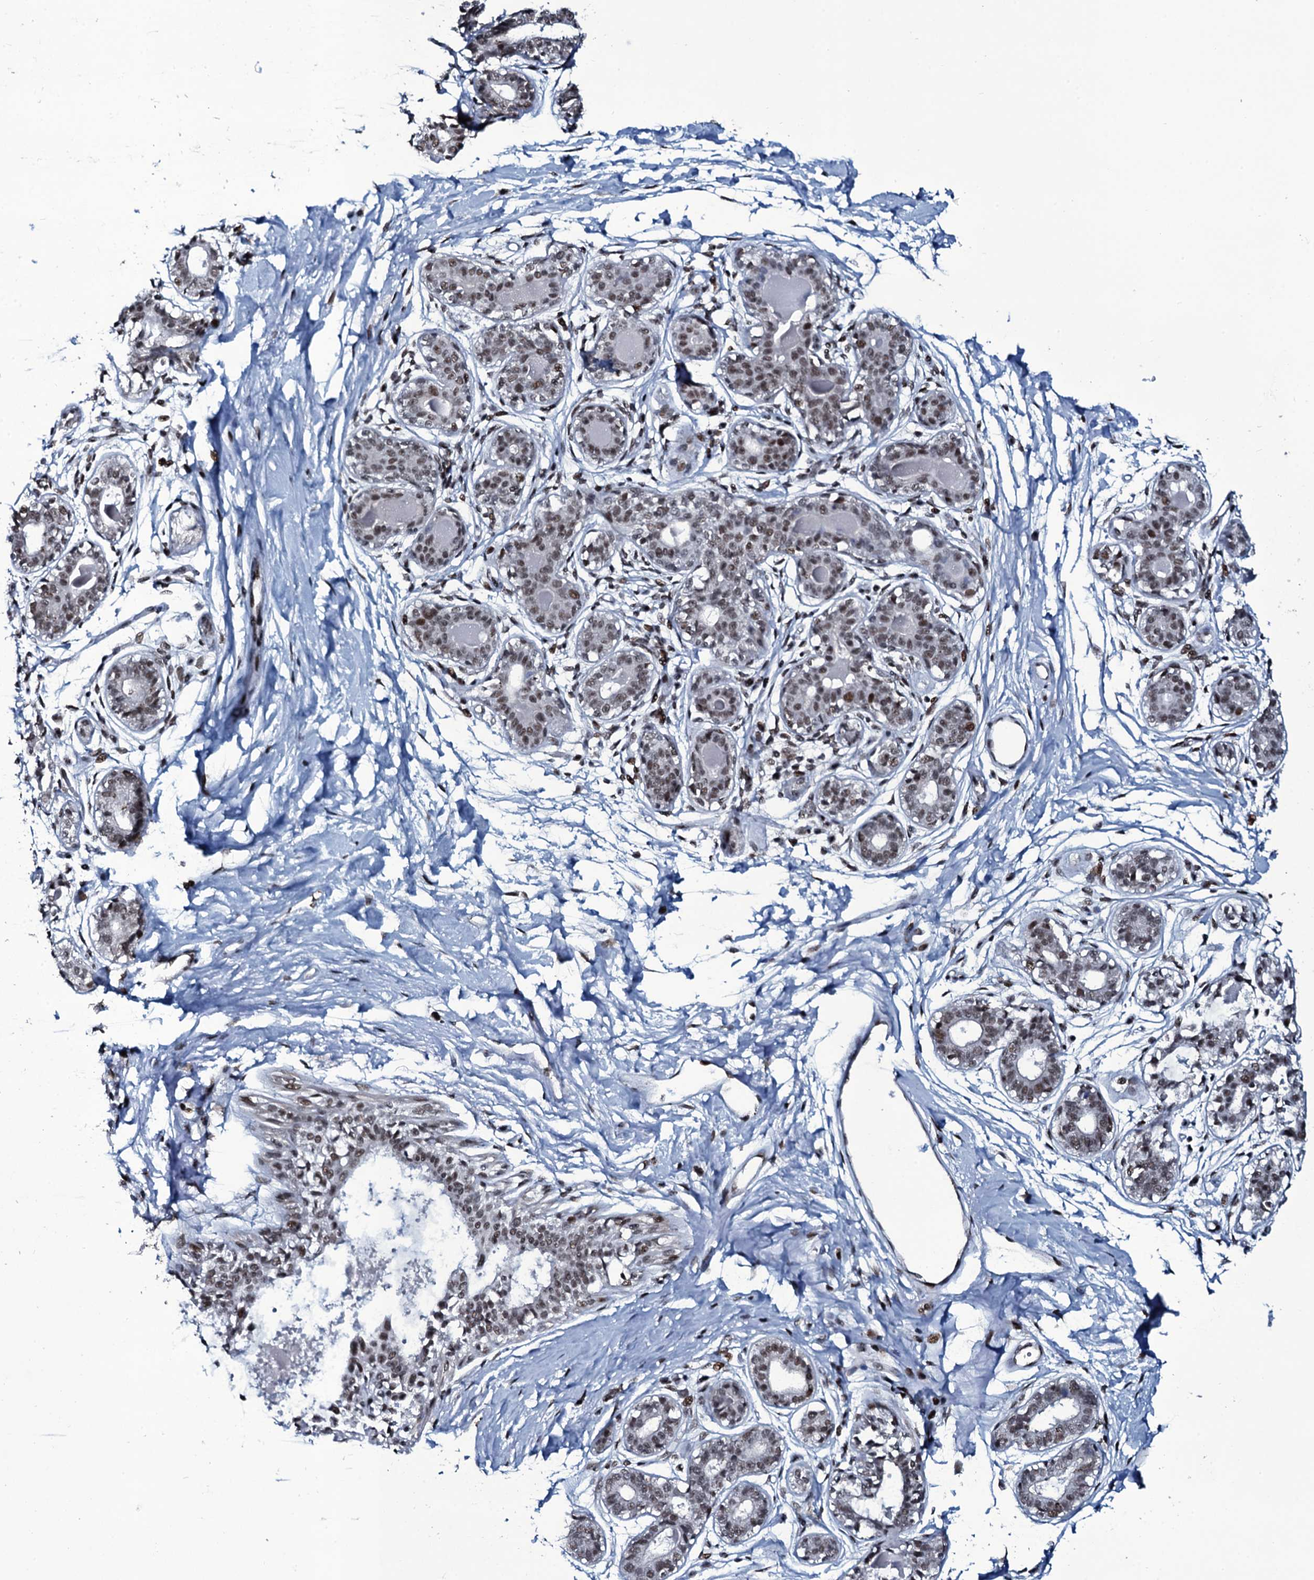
{"staining": {"intensity": "moderate", "quantity": ">75%", "location": "nuclear"}, "tissue": "breast", "cell_type": "Adipocytes", "image_type": "normal", "snomed": [{"axis": "morphology", "description": "Normal tissue, NOS"}, {"axis": "topography", "description": "Breast"}], "caption": "The photomicrograph exhibits a brown stain indicating the presence of a protein in the nuclear of adipocytes in breast. The staining is performed using DAB brown chromogen to label protein expression. The nuclei are counter-stained blue using hematoxylin.", "gene": "ZMIZ2", "patient": {"sex": "female", "age": 45}}